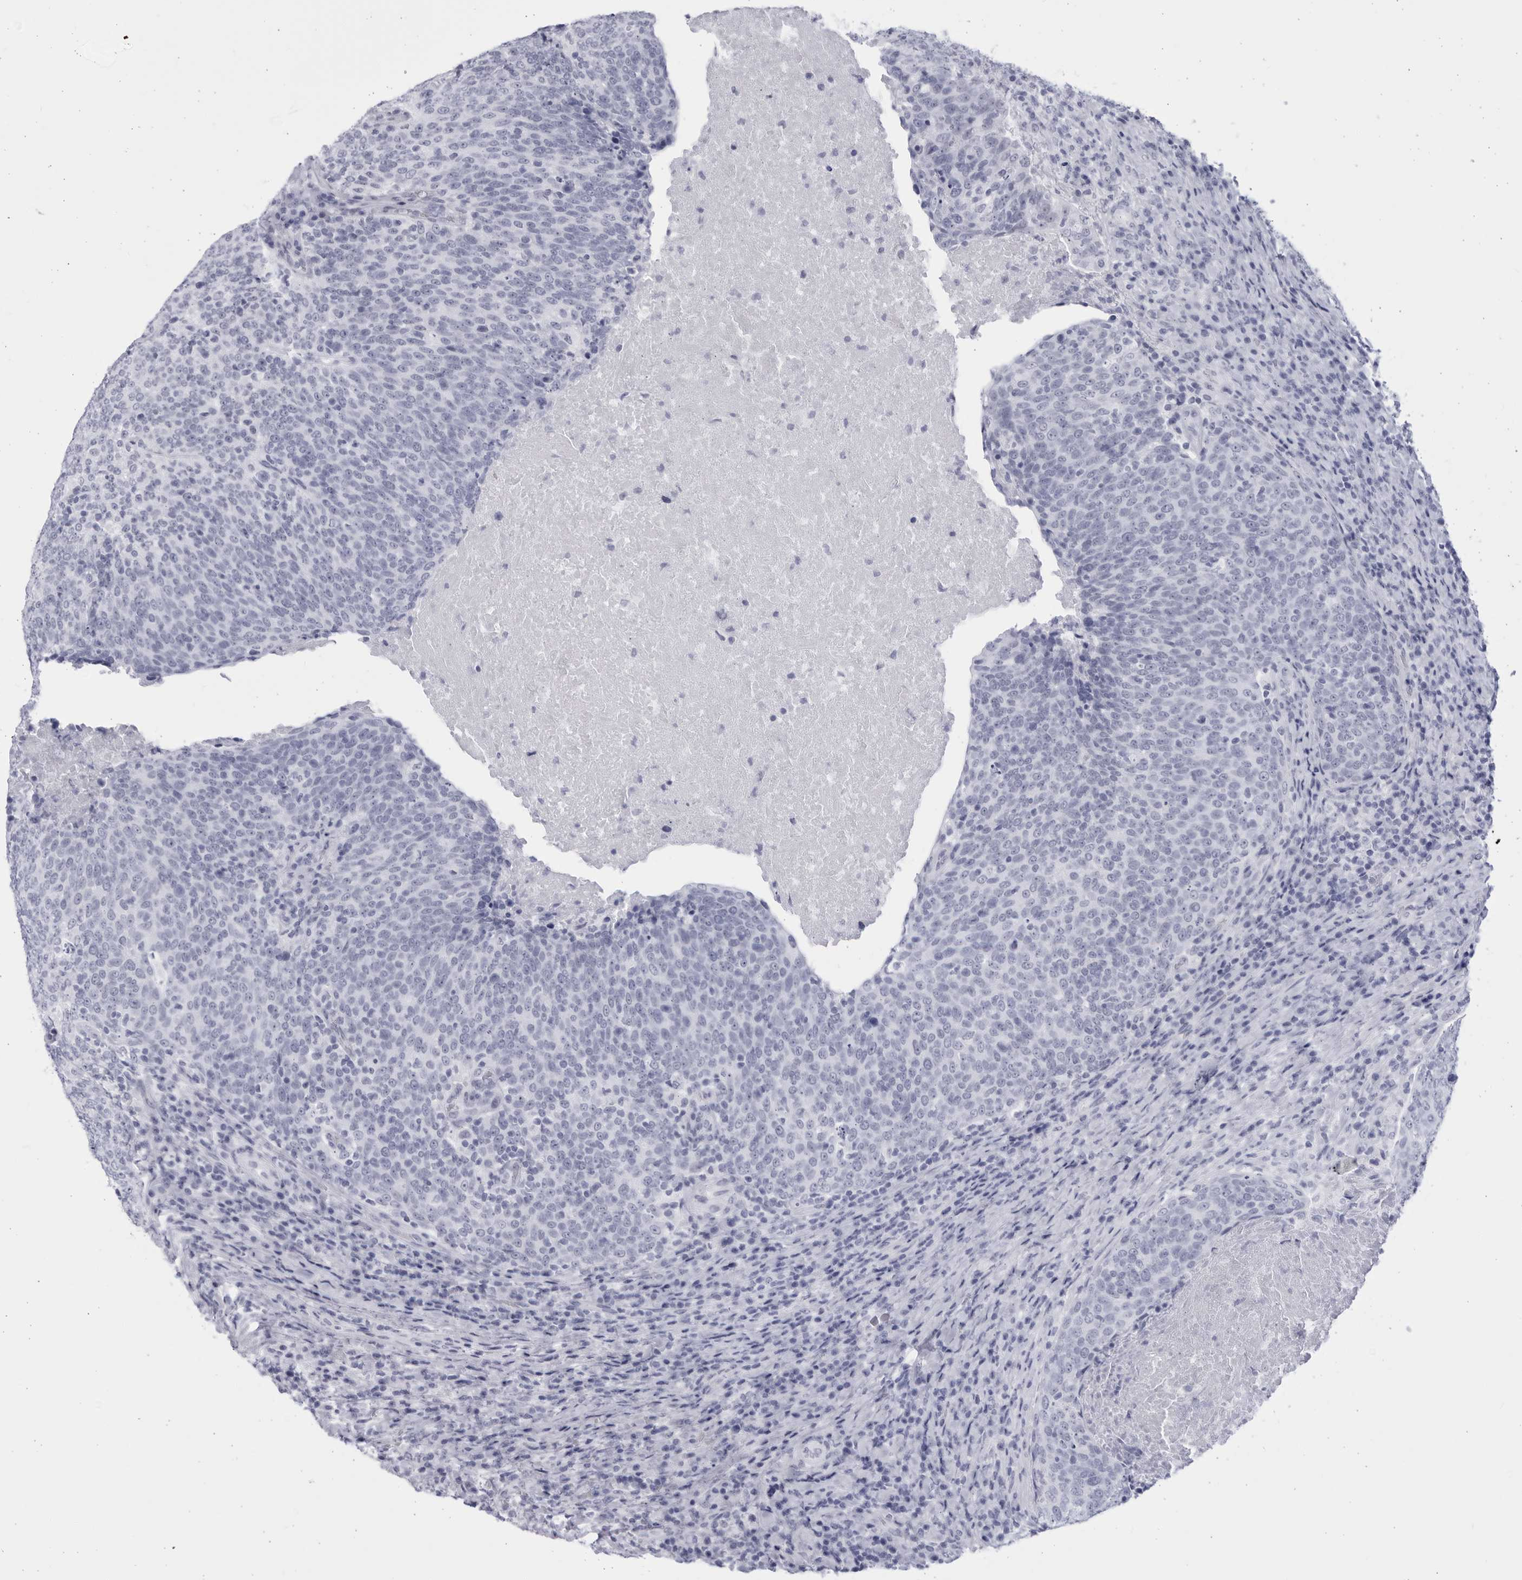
{"staining": {"intensity": "negative", "quantity": "none", "location": "none"}, "tissue": "head and neck cancer", "cell_type": "Tumor cells", "image_type": "cancer", "snomed": [{"axis": "morphology", "description": "Squamous cell carcinoma, NOS"}, {"axis": "morphology", "description": "Squamous cell carcinoma, metastatic, NOS"}, {"axis": "topography", "description": "Lymph node"}, {"axis": "topography", "description": "Head-Neck"}], "caption": "Tumor cells are negative for protein expression in human head and neck squamous cell carcinoma.", "gene": "CCDC181", "patient": {"sex": "male", "age": 62}}